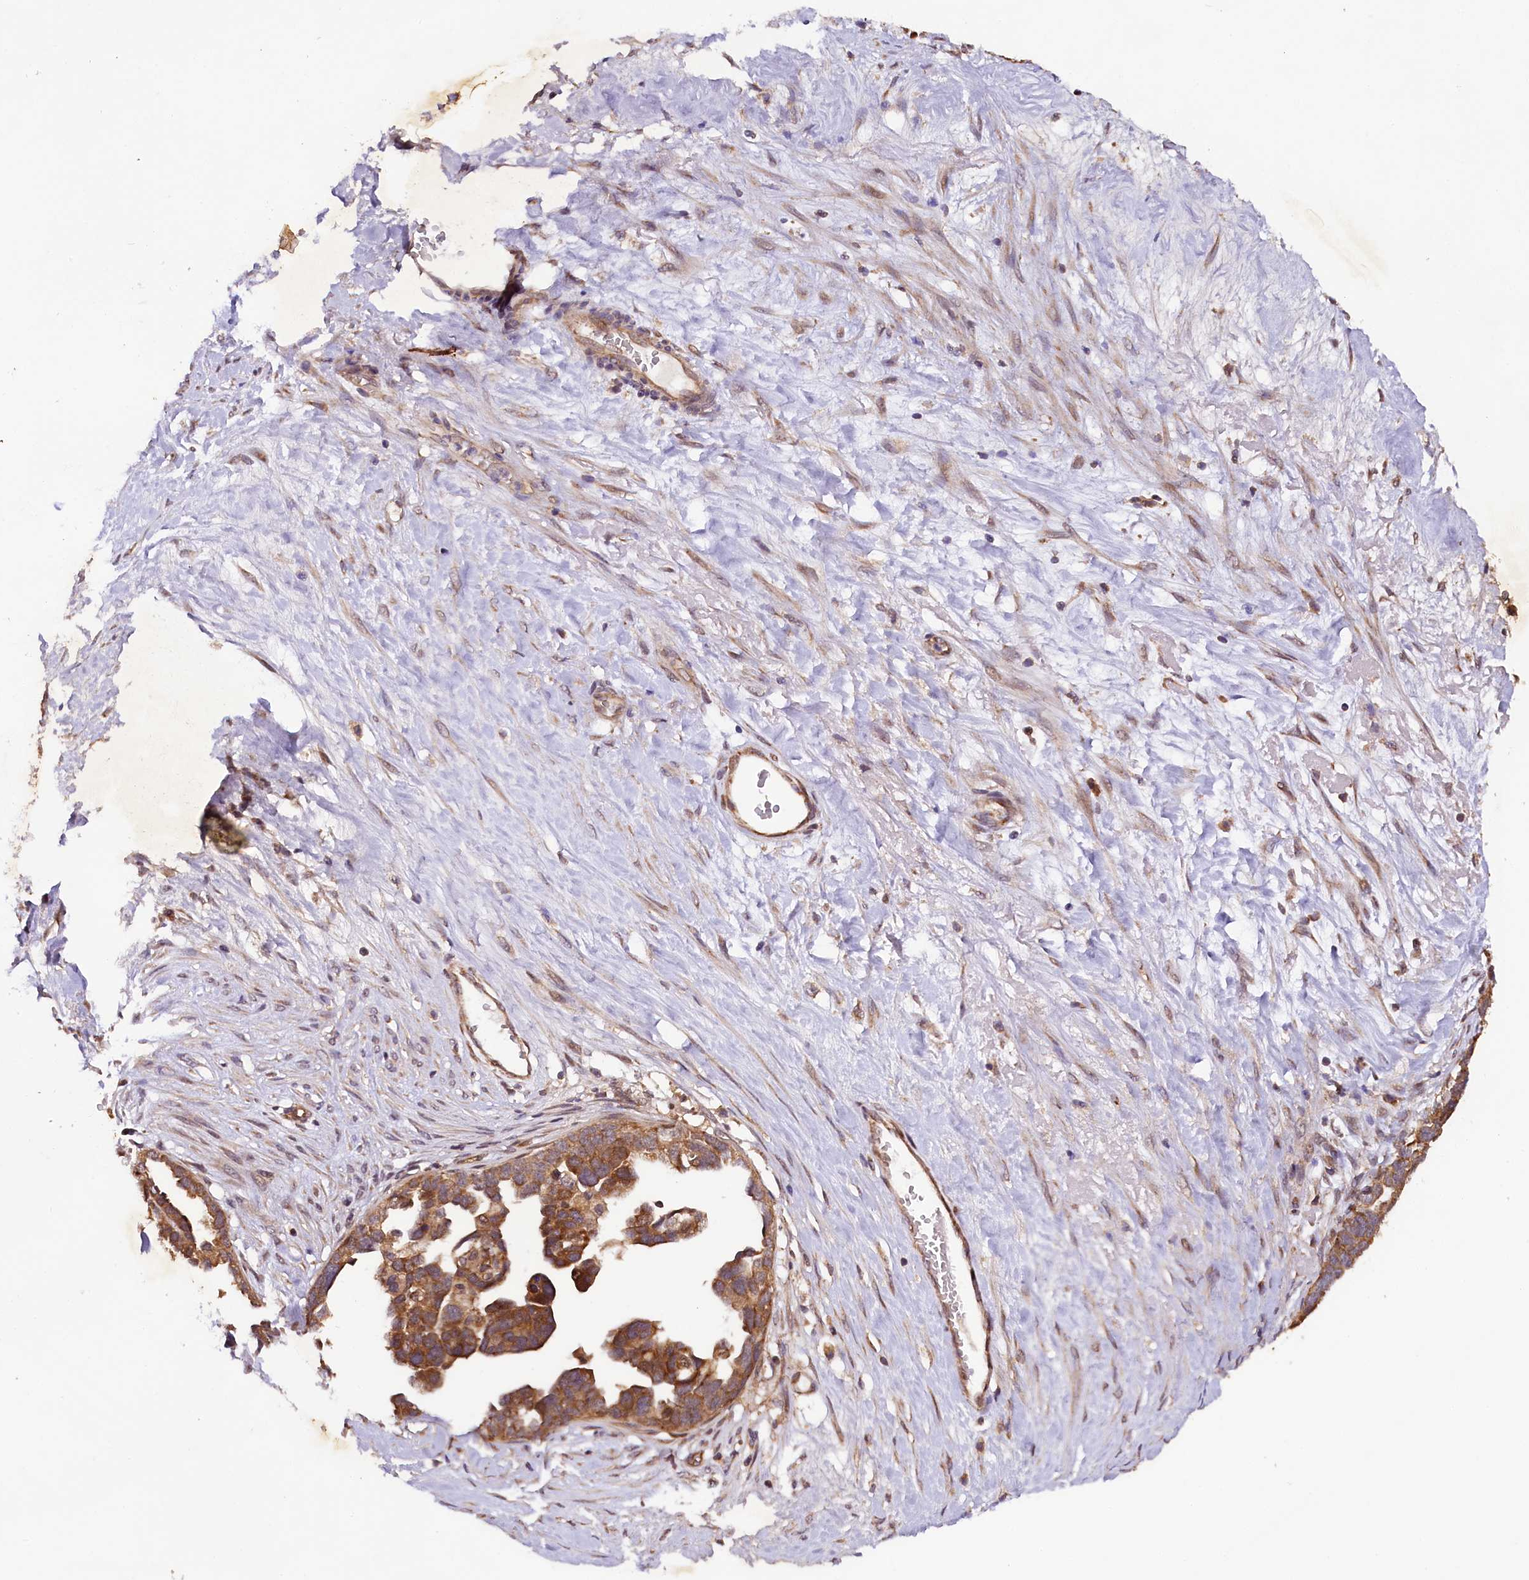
{"staining": {"intensity": "moderate", "quantity": ">75%", "location": "cytoplasmic/membranous"}, "tissue": "ovarian cancer", "cell_type": "Tumor cells", "image_type": "cancer", "snomed": [{"axis": "morphology", "description": "Cystadenocarcinoma, serous, NOS"}, {"axis": "topography", "description": "Ovary"}], "caption": "Ovarian serous cystadenocarcinoma tissue reveals moderate cytoplasmic/membranous positivity in approximately >75% of tumor cells, visualized by immunohistochemistry.", "gene": "DOHH", "patient": {"sex": "female", "age": 54}}